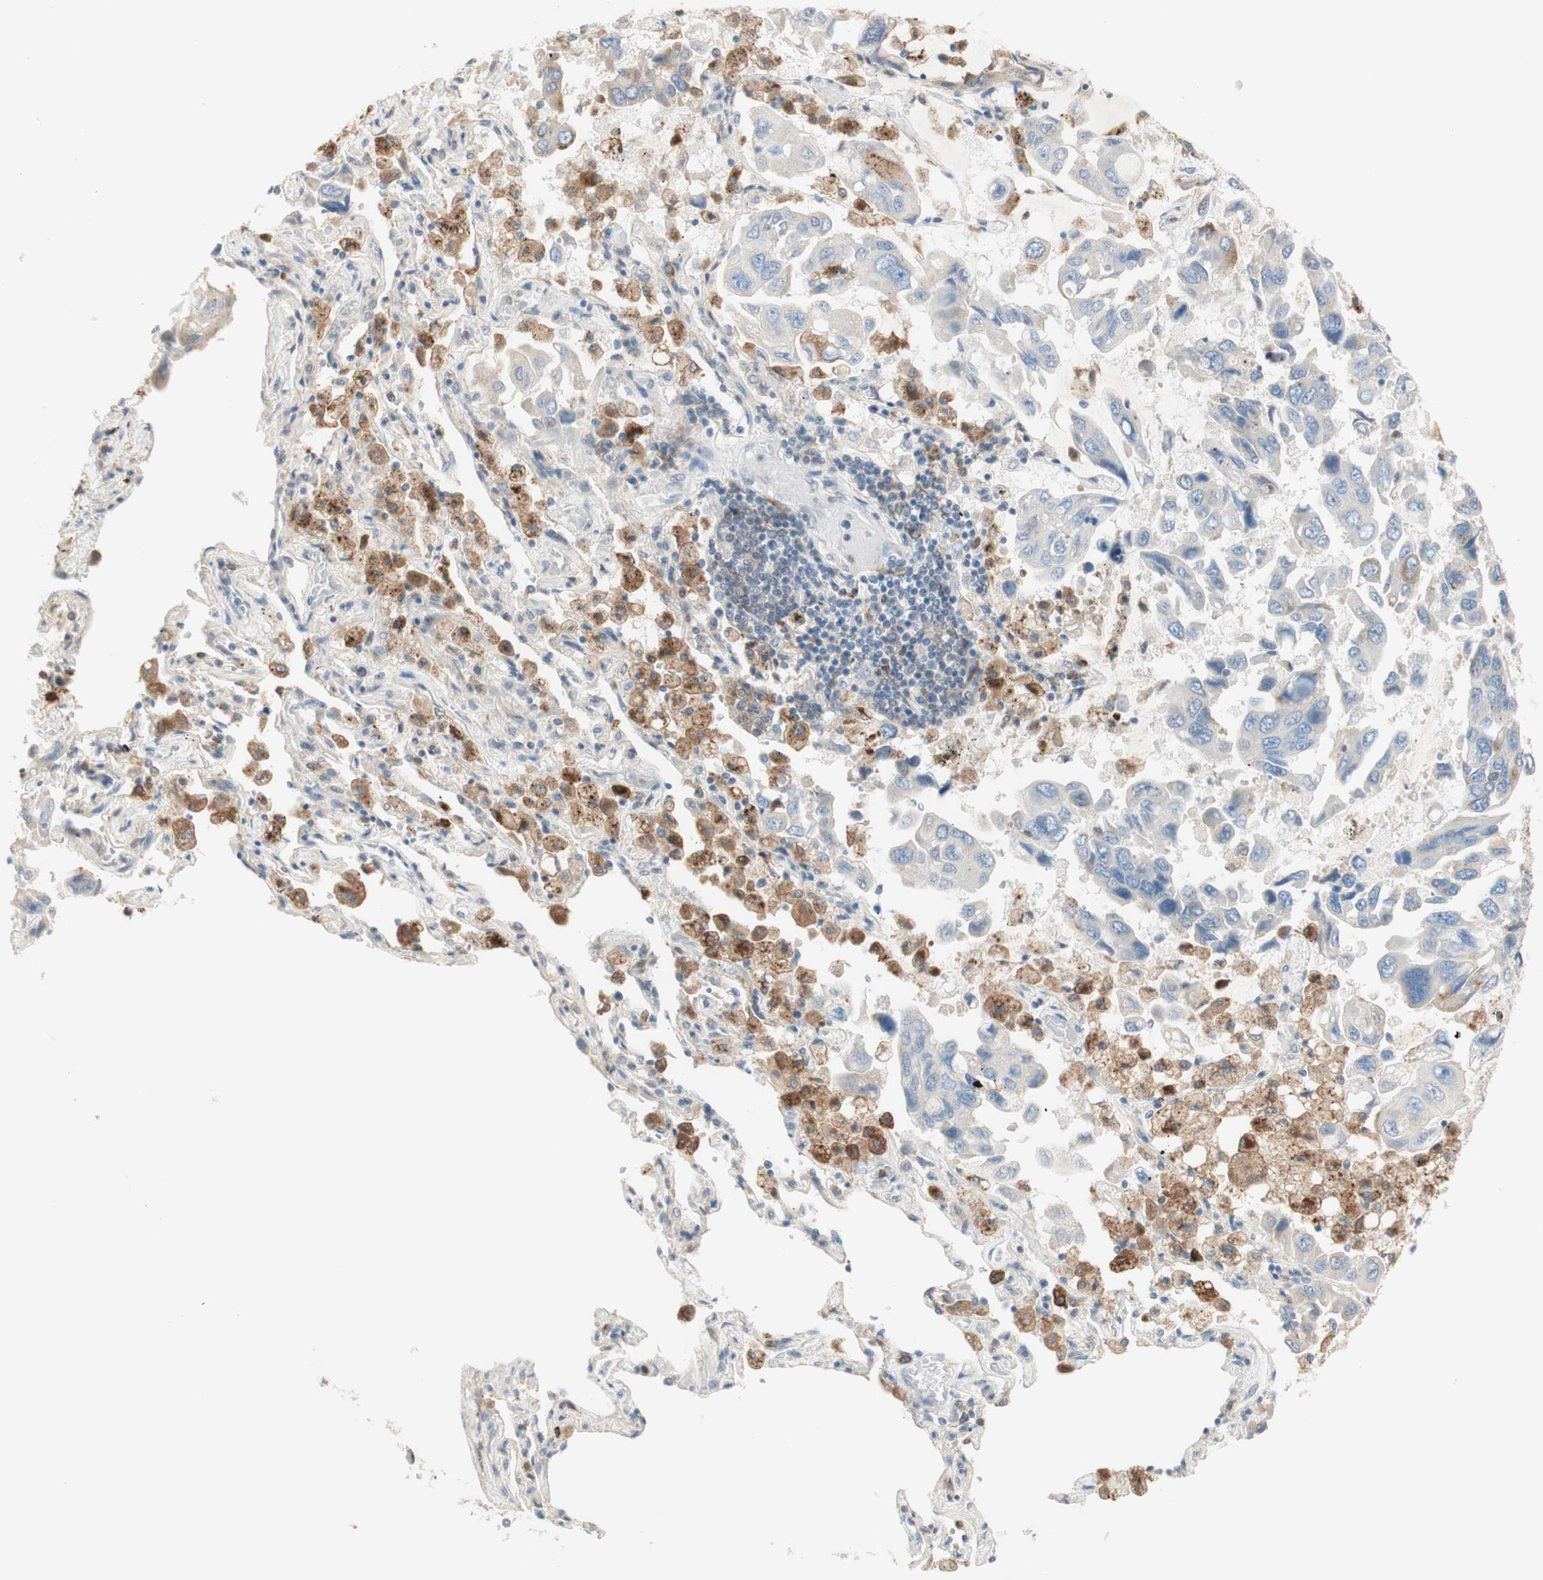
{"staining": {"intensity": "weak", "quantity": "<25%", "location": "cytoplasmic/membranous"}, "tissue": "lung cancer", "cell_type": "Tumor cells", "image_type": "cancer", "snomed": [{"axis": "morphology", "description": "Adenocarcinoma, NOS"}, {"axis": "topography", "description": "Lung"}], "caption": "Protein analysis of adenocarcinoma (lung) exhibits no significant staining in tumor cells.", "gene": "GAPT", "patient": {"sex": "male", "age": 64}}